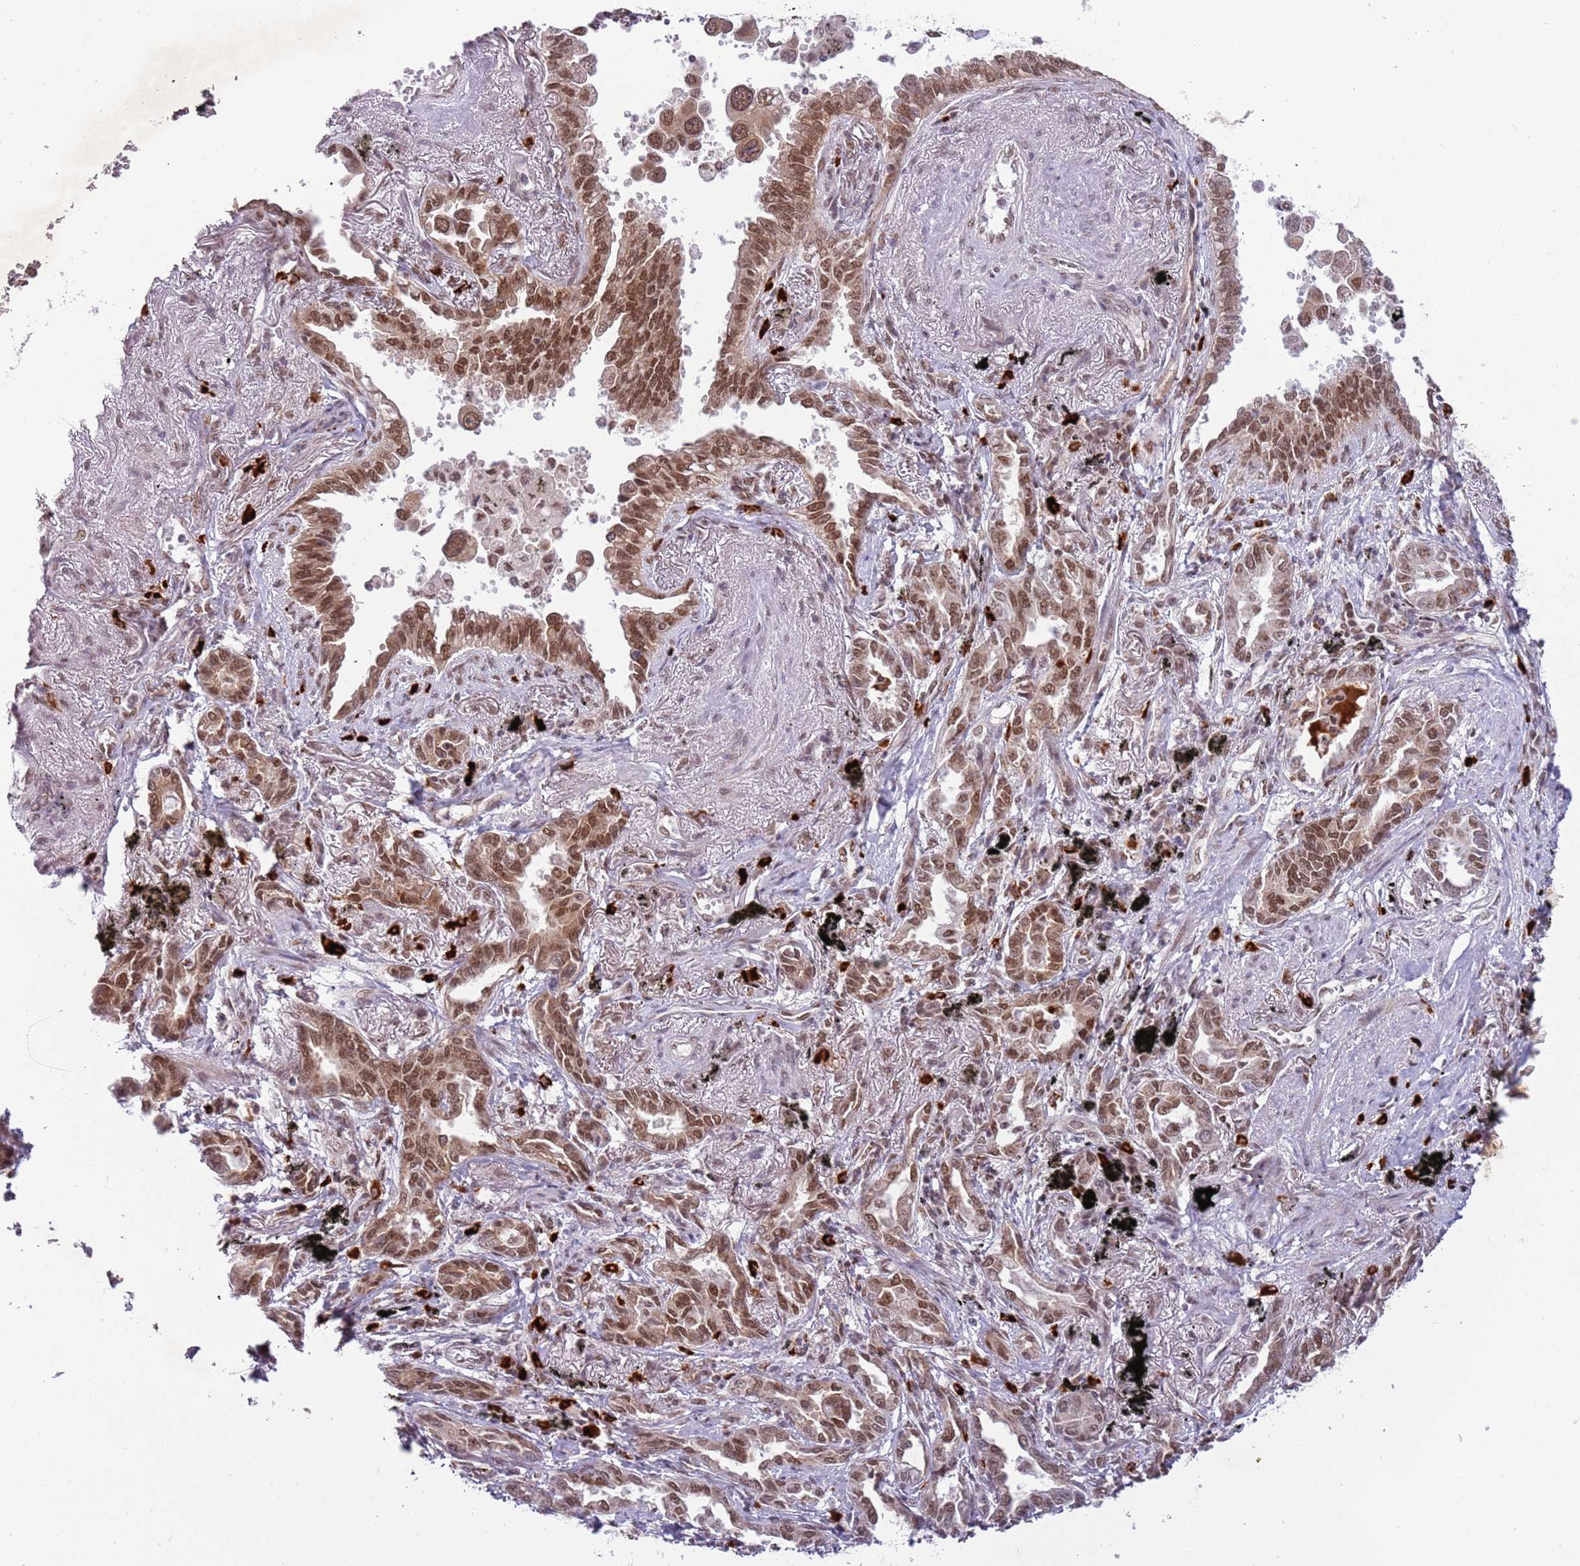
{"staining": {"intensity": "moderate", "quantity": ">75%", "location": "nuclear"}, "tissue": "lung cancer", "cell_type": "Tumor cells", "image_type": "cancer", "snomed": [{"axis": "morphology", "description": "Adenocarcinoma, NOS"}, {"axis": "topography", "description": "Lung"}], "caption": "Immunohistochemical staining of human lung cancer (adenocarcinoma) displays medium levels of moderate nuclear positivity in about >75% of tumor cells.", "gene": "FAM120AOS", "patient": {"sex": "male", "age": 67}}